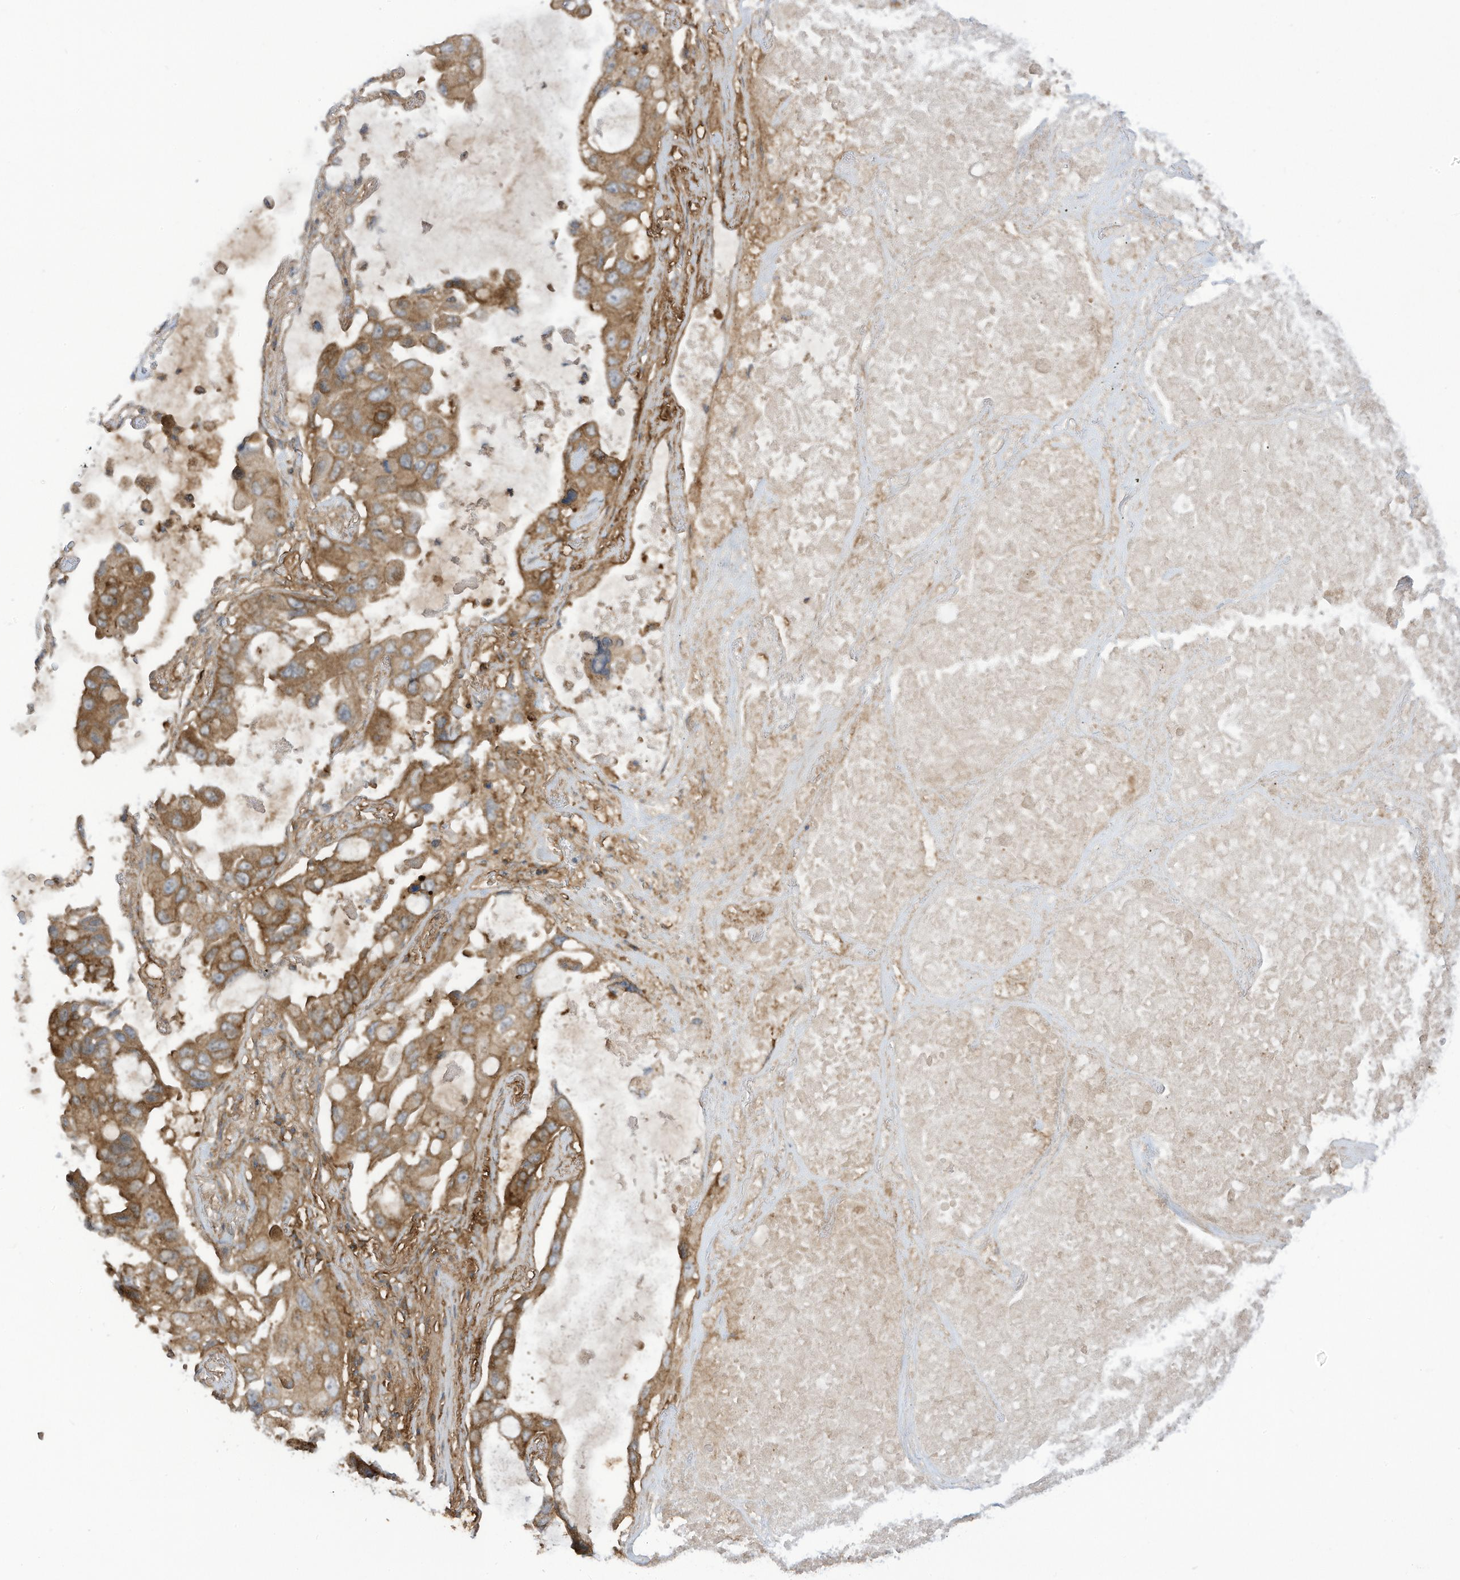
{"staining": {"intensity": "moderate", "quantity": ">75%", "location": "cytoplasmic/membranous"}, "tissue": "lung cancer", "cell_type": "Tumor cells", "image_type": "cancer", "snomed": [{"axis": "morphology", "description": "Squamous cell carcinoma, NOS"}, {"axis": "topography", "description": "Lung"}], "caption": "A photomicrograph of lung cancer (squamous cell carcinoma) stained for a protein reveals moderate cytoplasmic/membranous brown staining in tumor cells.", "gene": "REPS1", "patient": {"sex": "female", "age": 73}}